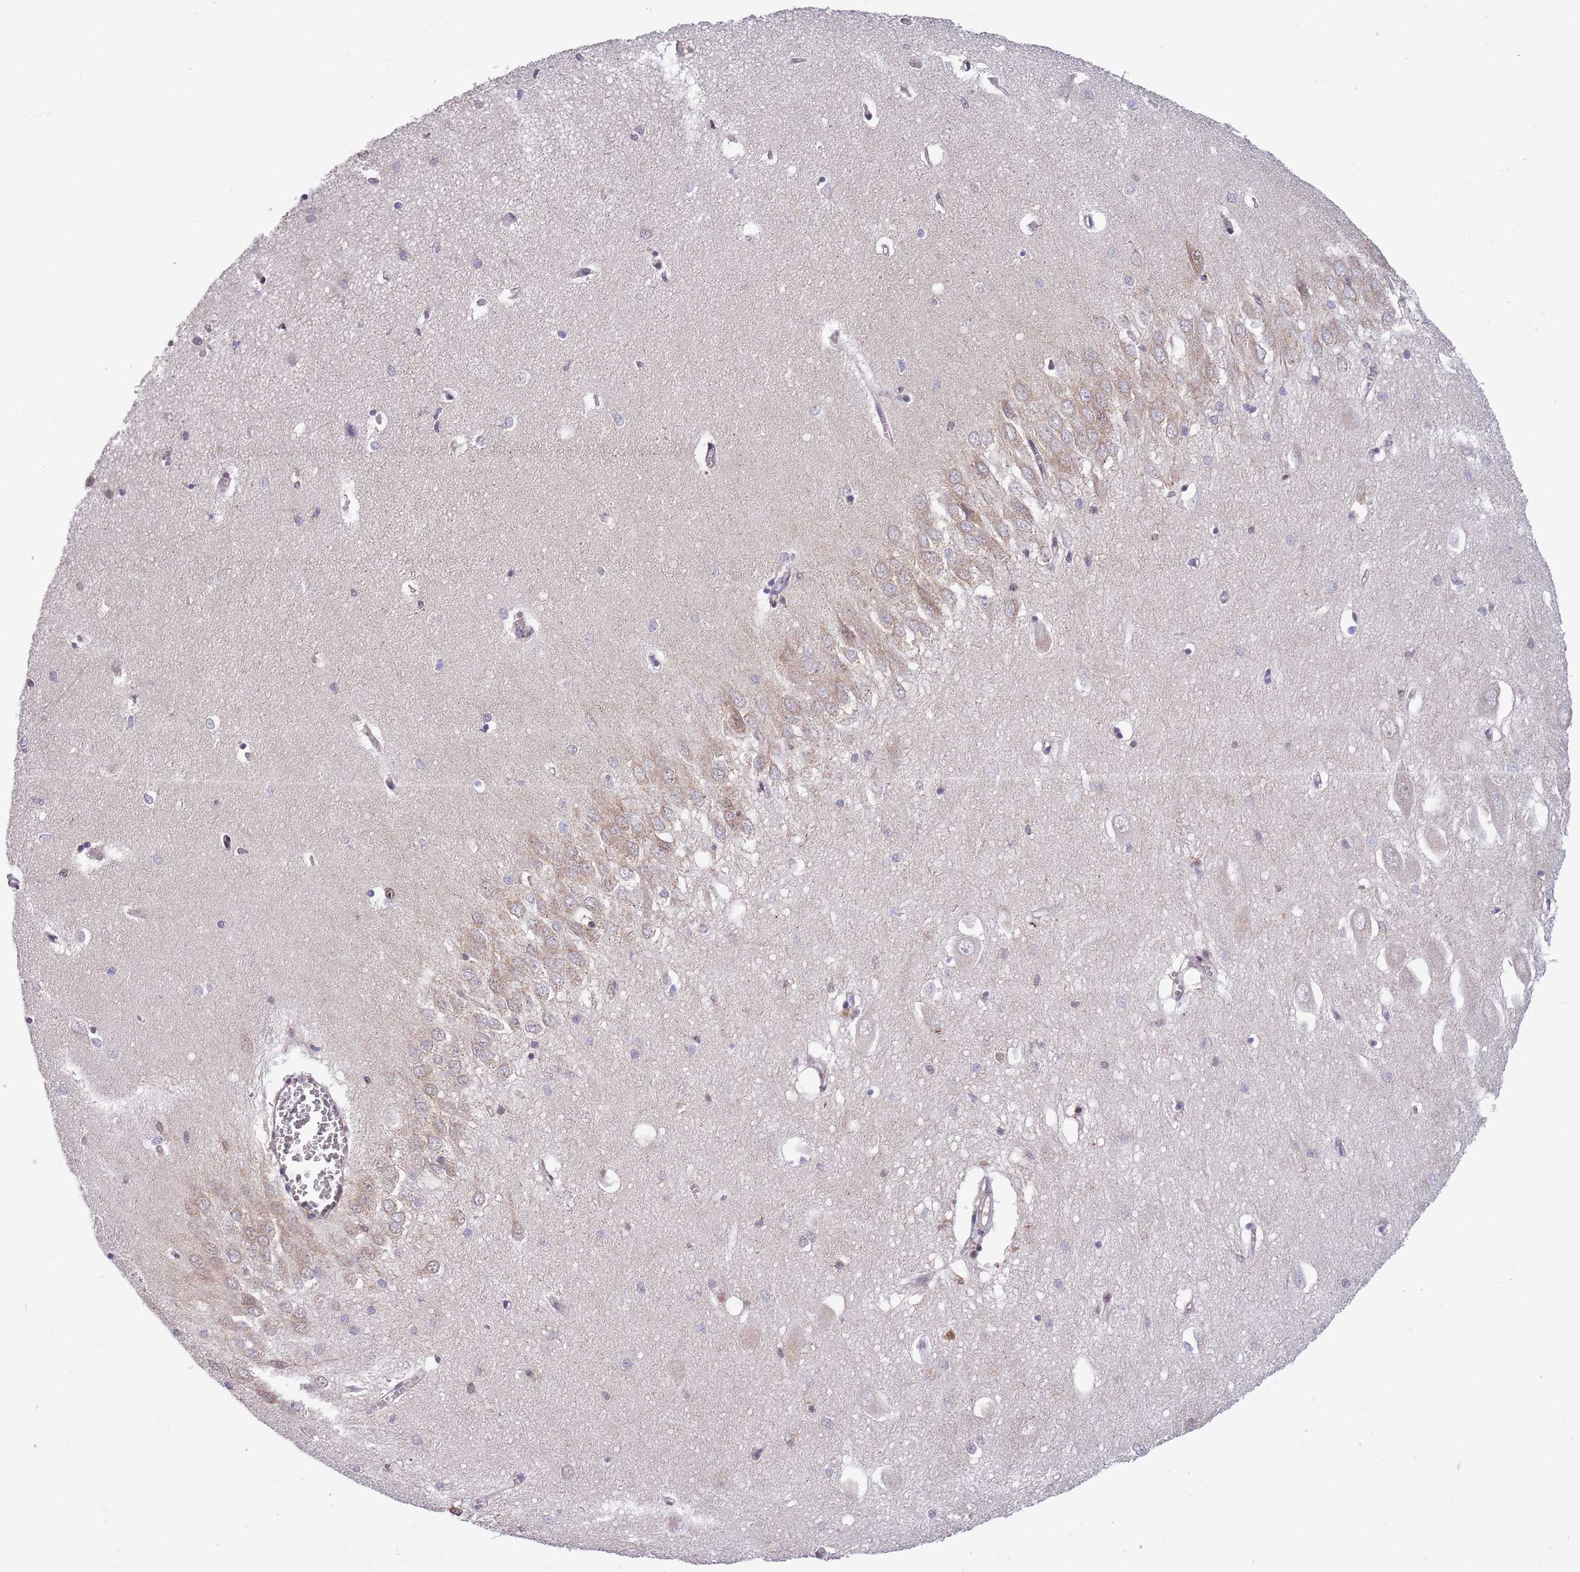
{"staining": {"intensity": "negative", "quantity": "none", "location": "none"}, "tissue": "hippocampus", "cell_type": "Glial cells", "image_type": "normal", "snomed": [{"axis": "morphology", "description": "Normal tissue, NOS"}, {"axis": "topography", "description": "Hippocampus"}], "caption": "Immunohistochemistry (IHC) micrograph of unremarkable hippocampus: human hippocampus stained with DAB (3,3'-diaminobenzidine) exhibits no significant protein positivity in glial cells.", "gene": "CCNJL", "patient": {"sex": "female", "age": 64}}